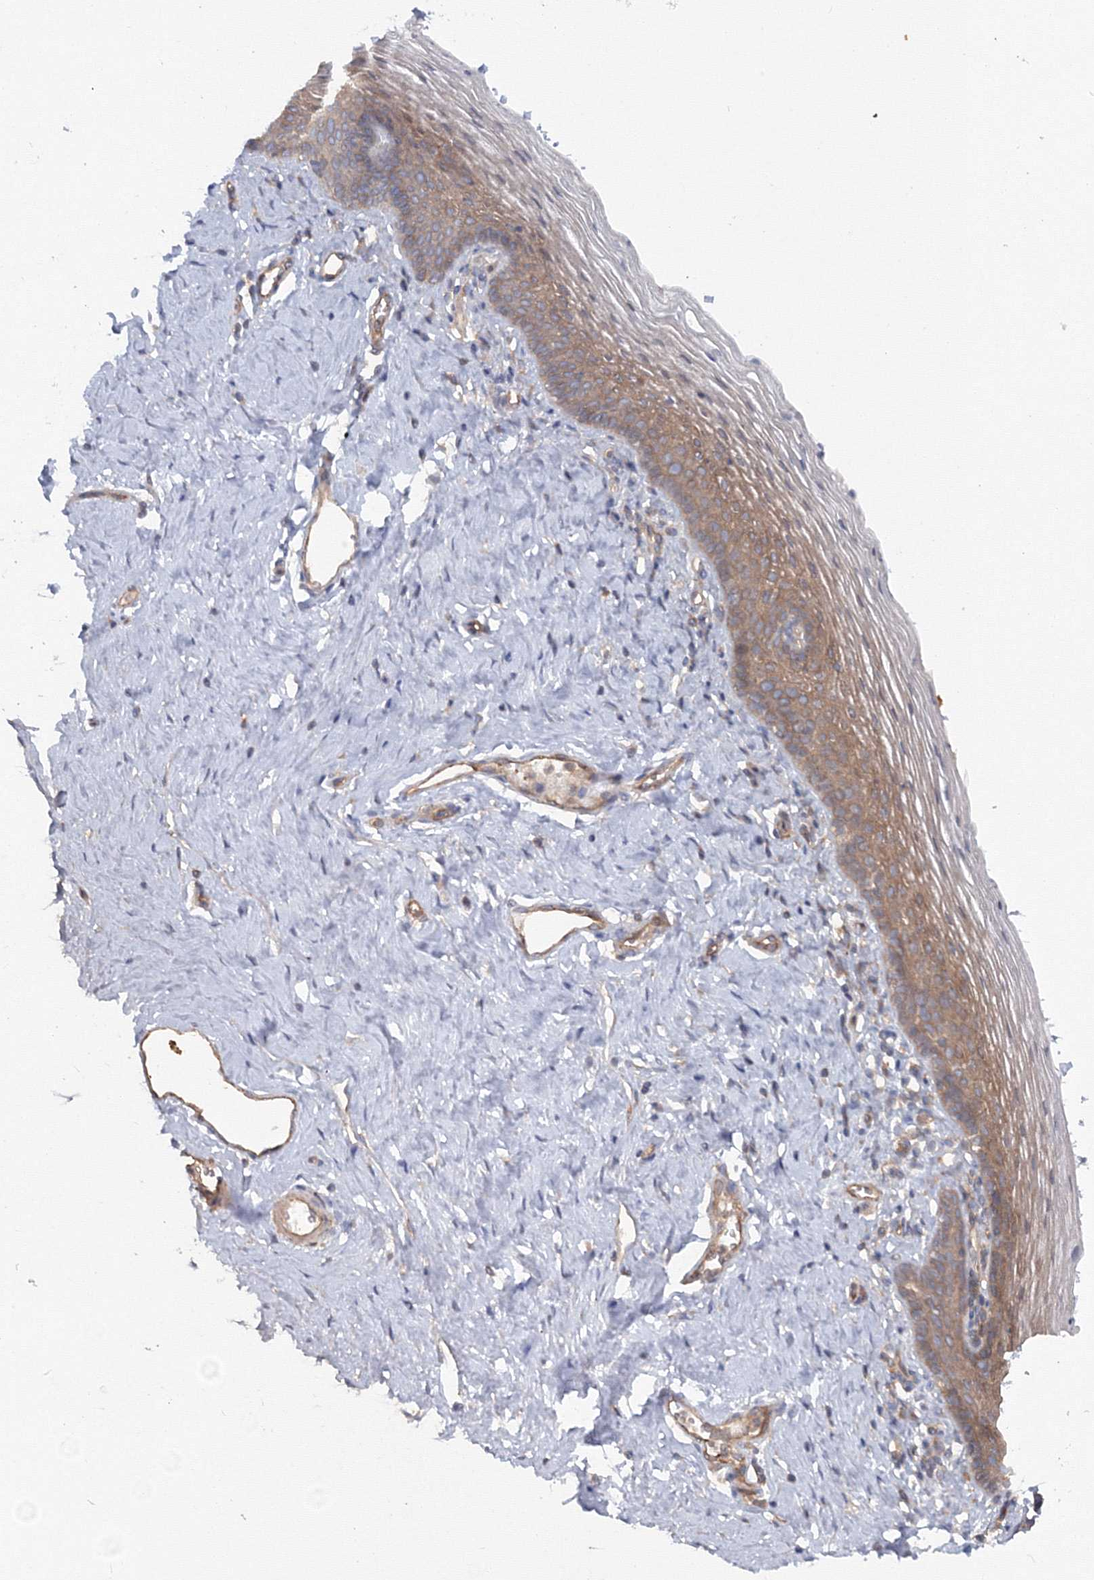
{"staining": {"intensity": "moderate", "quantity": ">75%", "location": "cytoplasmic/membranous"}, "tissue": "vagina", "cell_type": "Squamous epithelial cells", "image_type": "normal", "snomed": [{"axis": "morphology", "description": "Normal tissue, NOS"}, {"axis": "topography", "description": "Vagina"}], "caption": "Immunohistochemical staining of unremarkable human vagina shows >75% levels of moderate cytoplasmic/membranous protein staining in approximately >75% of squamous epithelial cells. The staining was performed using DAB (3,3'-diaminobenzidine) to visualize the protein expression in brown, while the nuclei were stained in blue with hematoxylin (Magnification: 20x).", "gene": "EXOC1", "patient": {"sex": "female", "age": 32}}